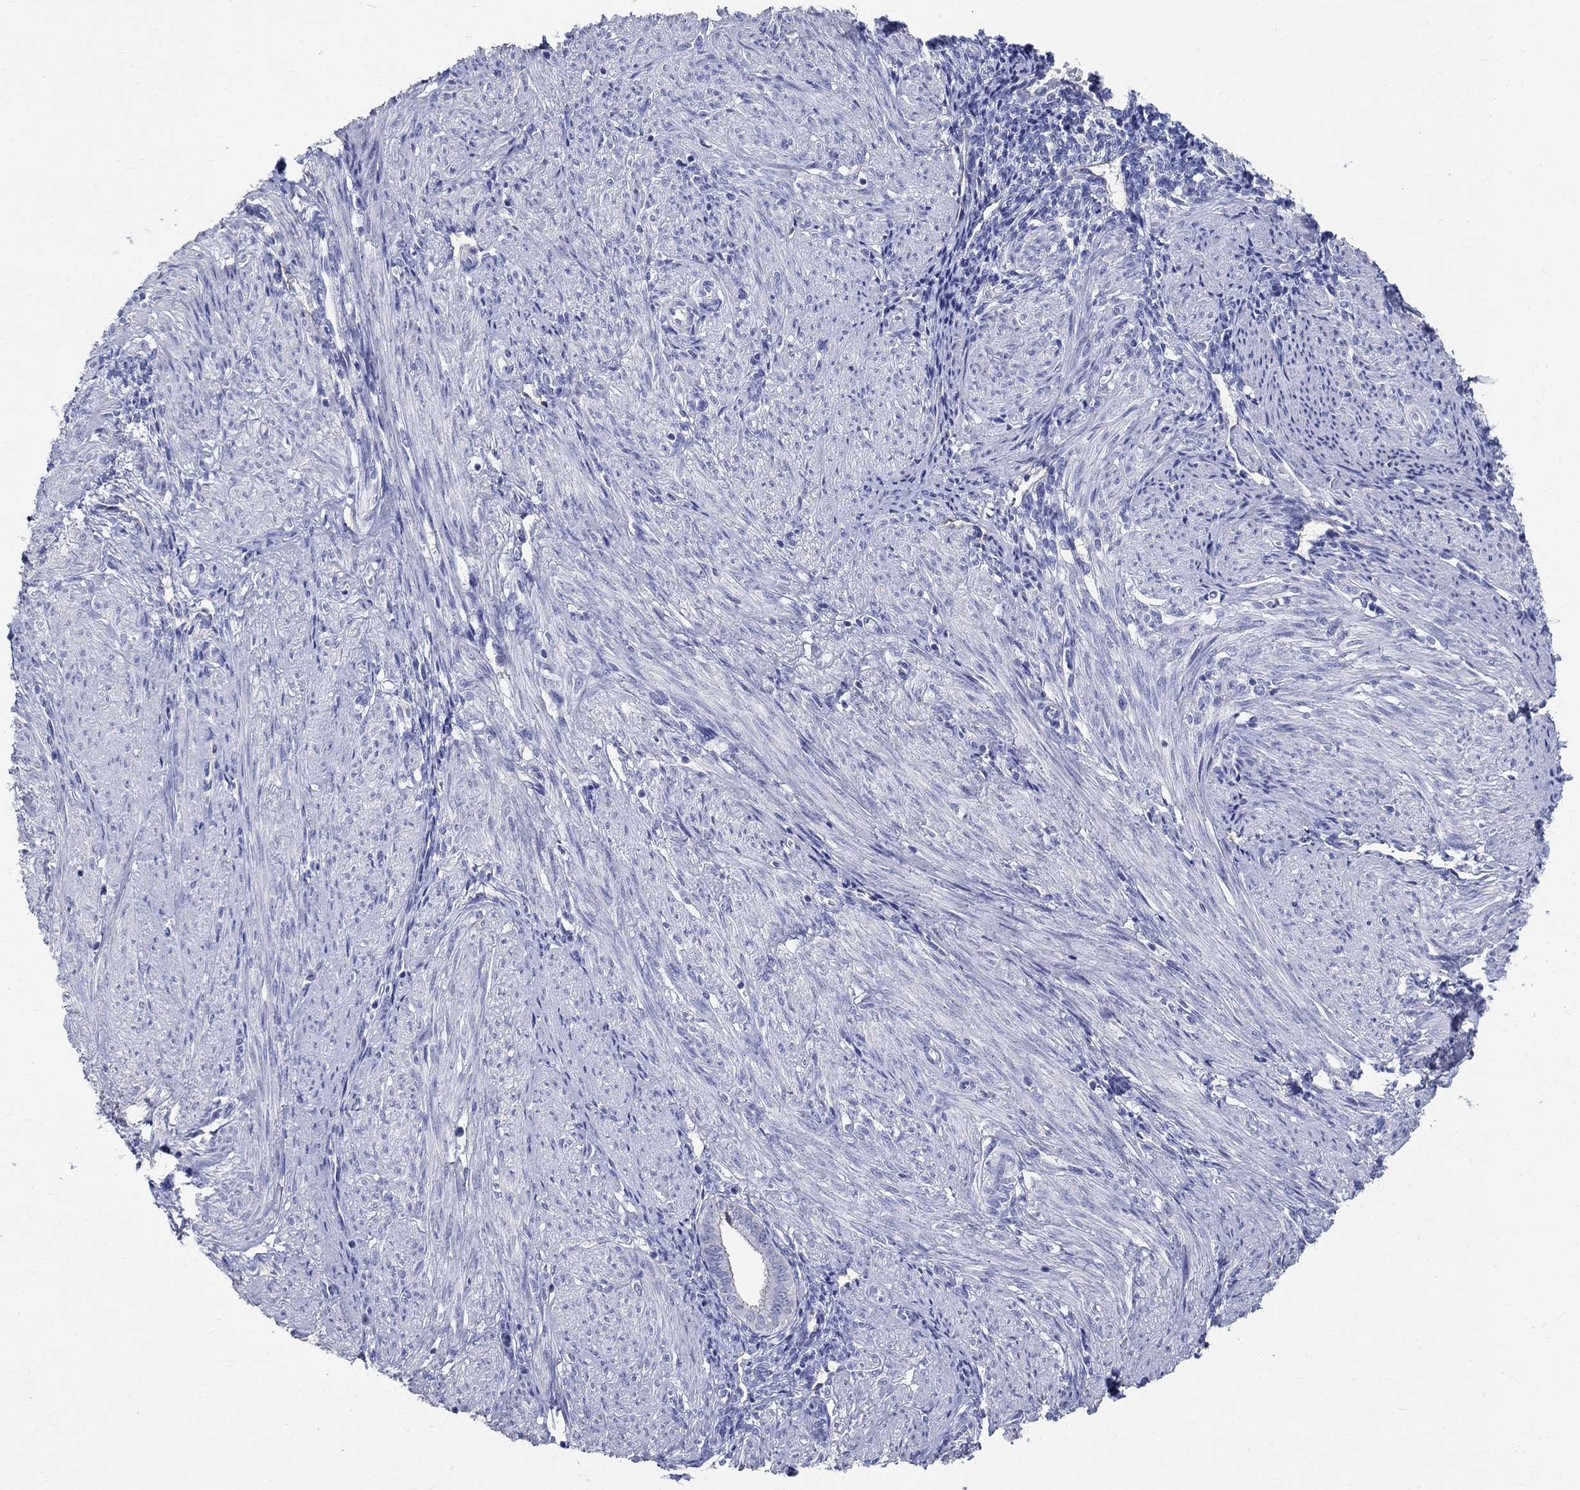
{"staining": {"intensity": "negative", "quantity": "none", "location": "none"}, "tissue": "endometrium", "cell_type": "Cells in endometrial stroma", "image_type": "normal", "snomed": [{"axis": "morphology", "description": "Normal tissue, NOS"}, {"axis": "topography", "description": "Endometrium"}], "caption": "The photomicrograph displays no significant expression in cells in endometrial stroma of endometrium. Brightfield microscopy of immunohistochemistry stained with DAB (brown) and hematoxylin (blue), captured at high magnification.", "gene": "SOX2", "patient": {"sex": "female", "age": 37}}